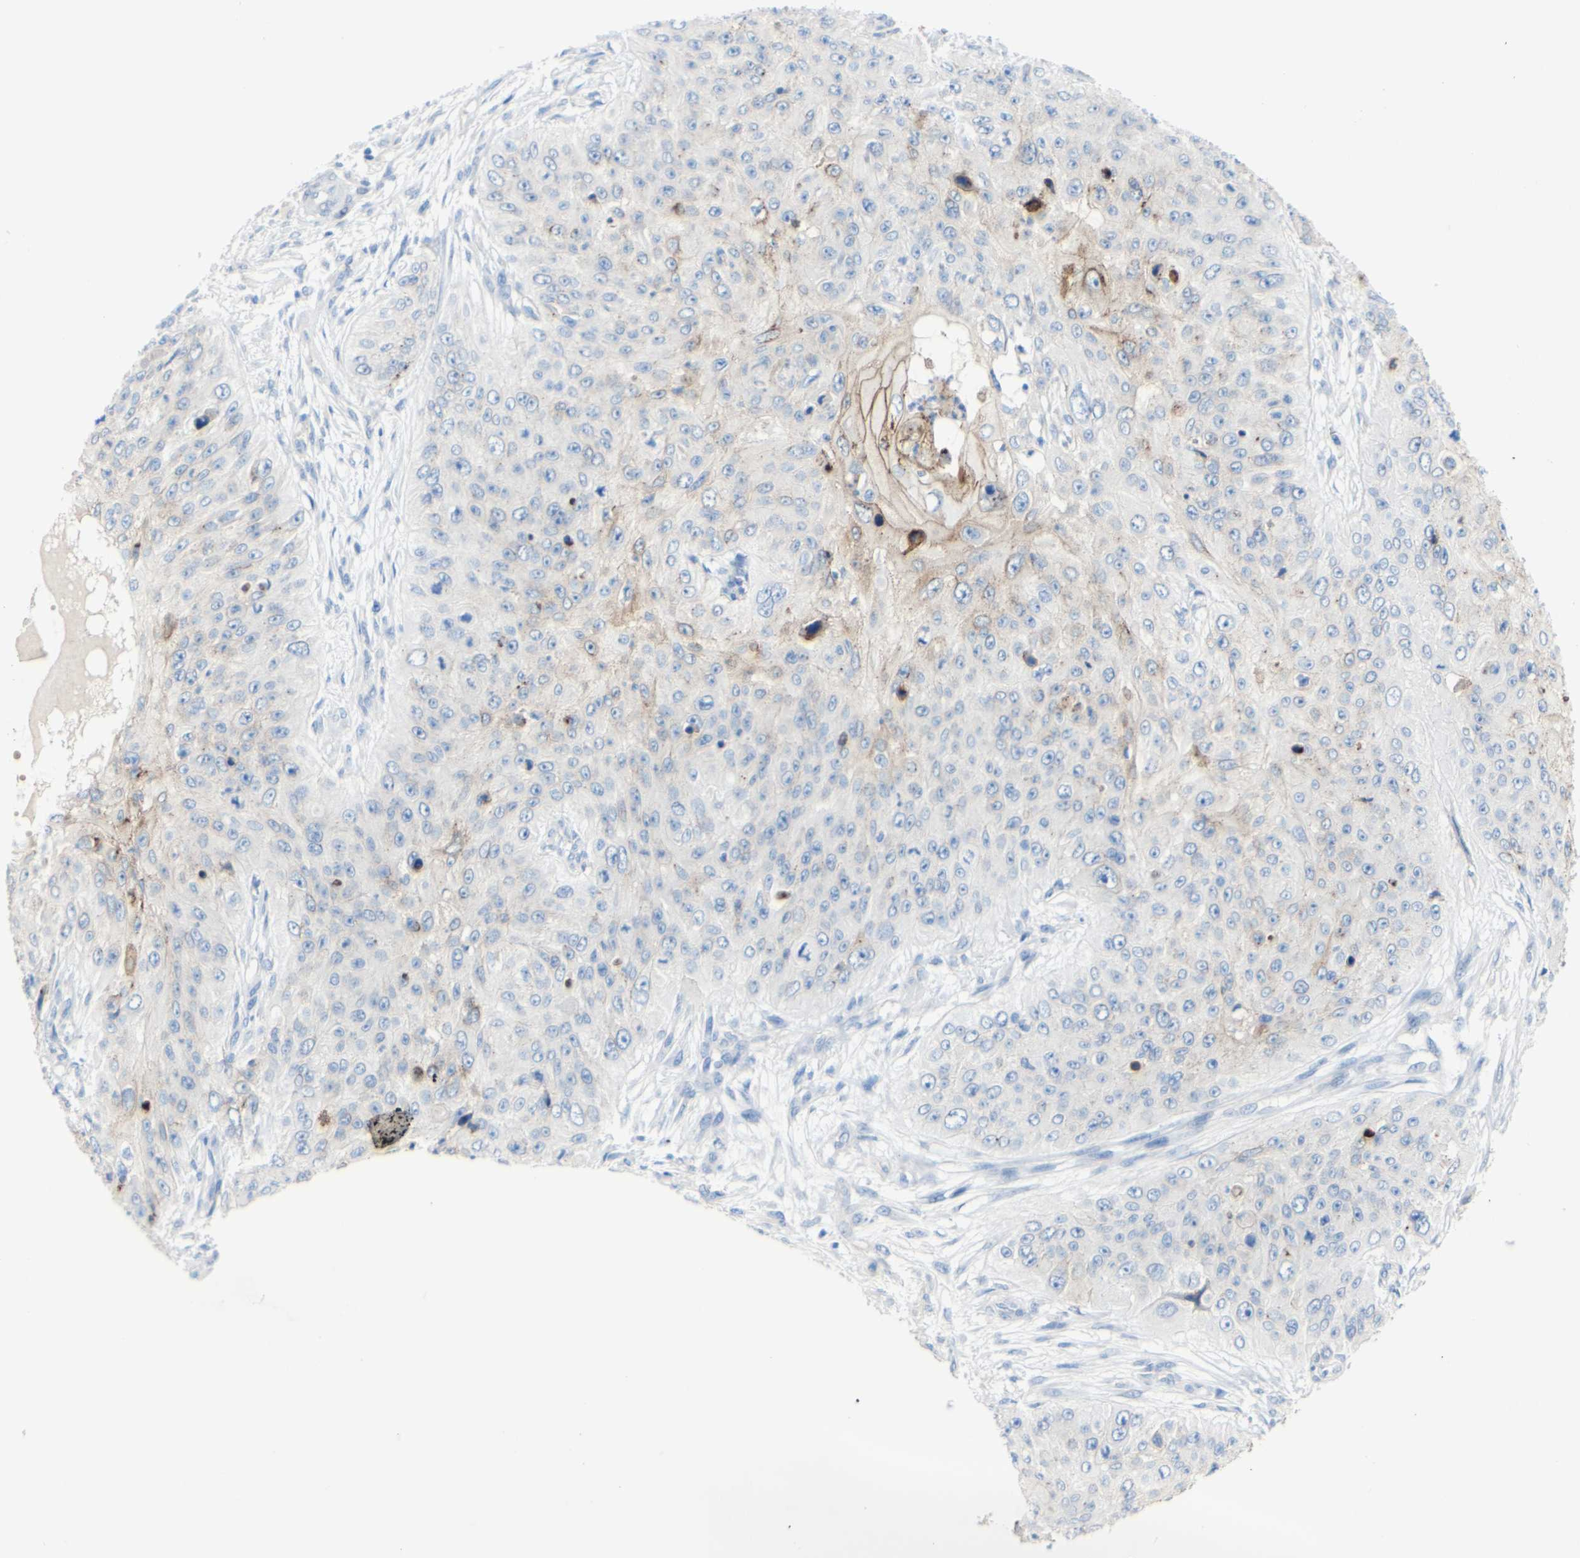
{"staining": {"intensity": "moderate", "quantity": "<25%", "location": "cytoplasmic/membranous"}, "tissue": "skin cancer", "cell_type": "Tumor cells", "image_type": "cancer", "snomed": [{"axis": "morphology", "description": "Squamous cell carcinoma, NOS"}, {"axis": "topography", "description": "Skin"}], "caption": "About <25% of tumor cells in skin squamous cell carcinoma demonstrate moderate cytoplasmic/membranous protein expression as visualized by brown immunohistochemical staining.", "gene": "DSC2", "patient": {"sex": "female", "age": 80}}